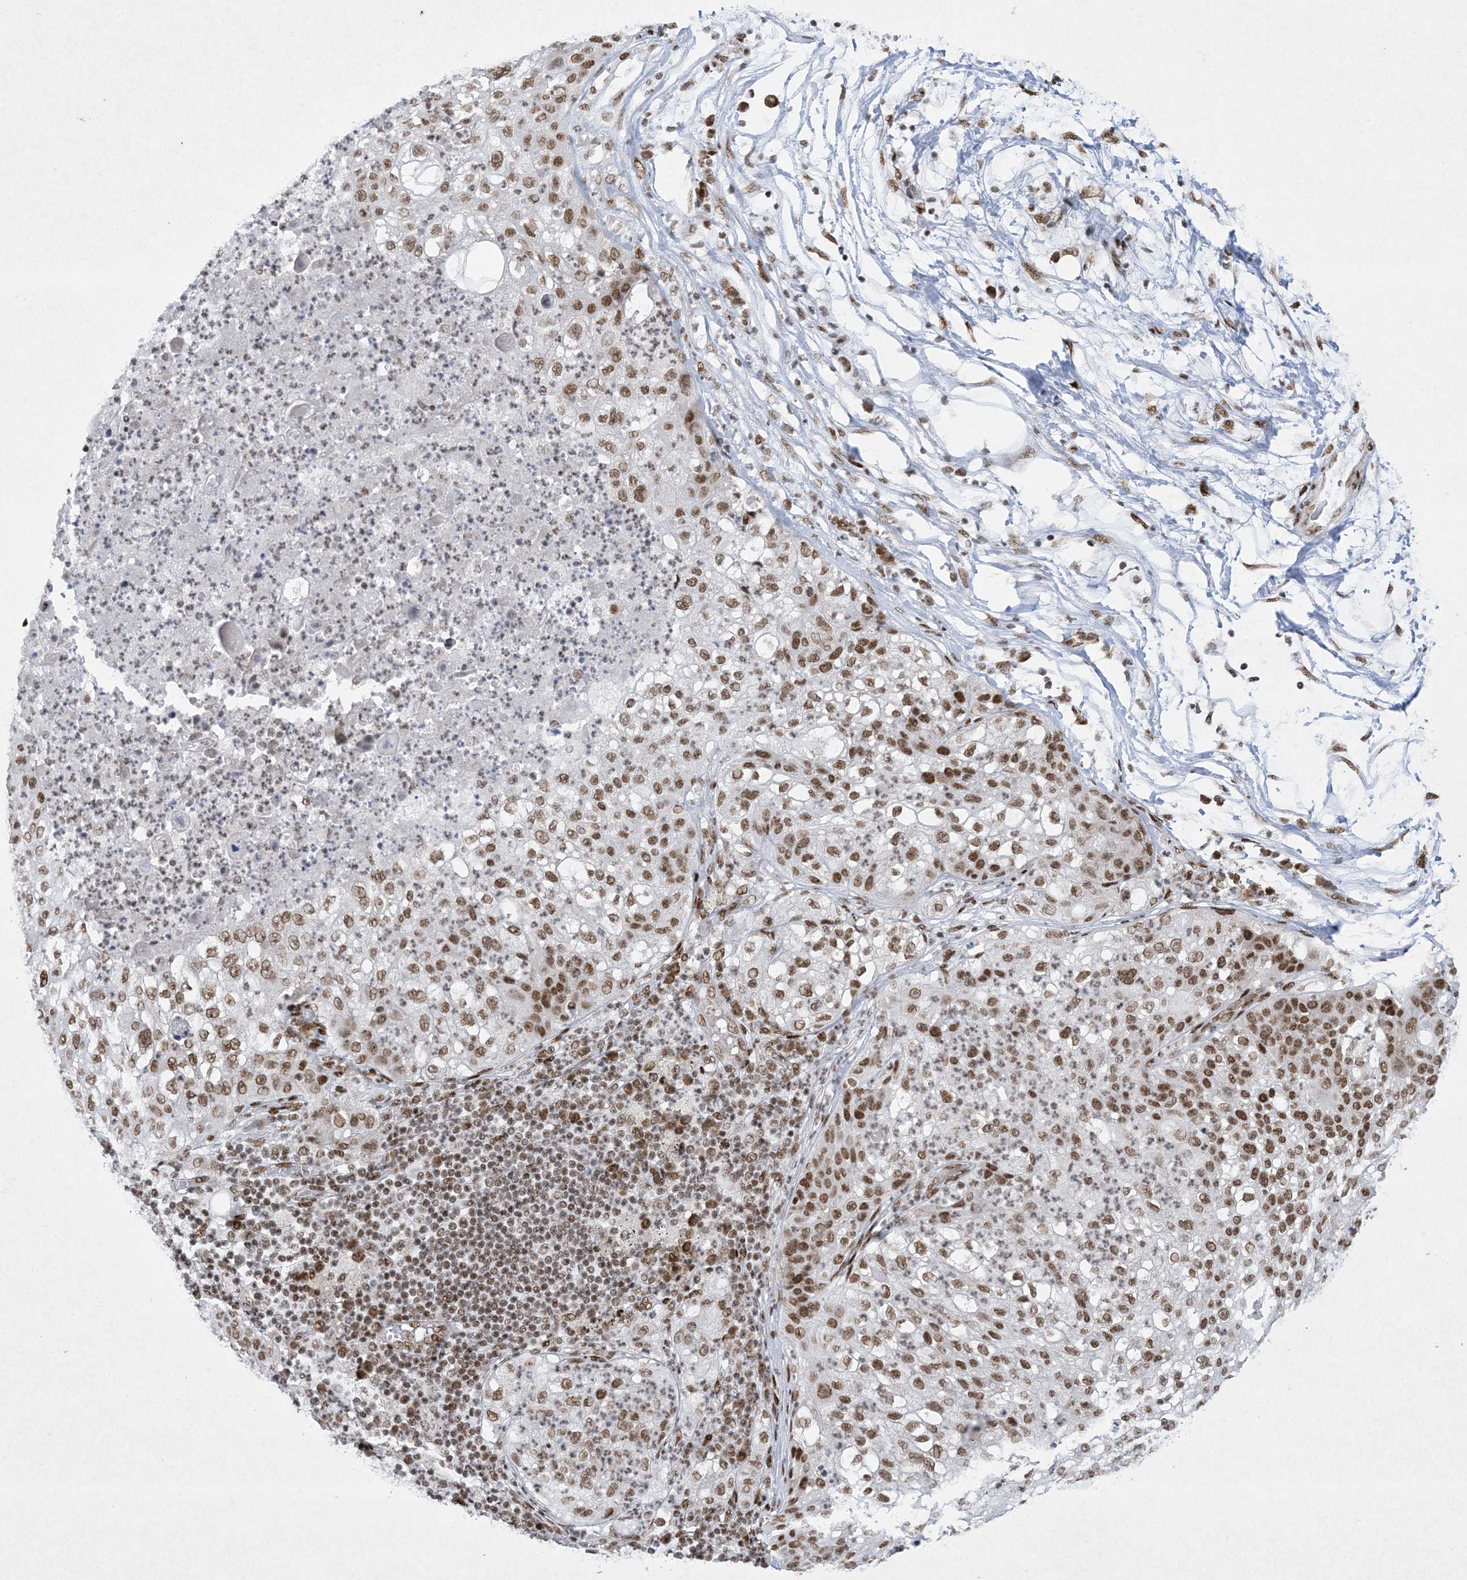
{"staining": {"intensity": "moderate", "quantity": ">75%", "location": "nuclear"}, "tissue": "lung cancer", "cell_type": "Tumor cells", "image_type": "cancer", "snomed": [{"axis": "morphology", "description": "Inflammation, NOS"}, {"axis": "morphology", "description": "Squamous cell carcinoma, NOS"}, {"axis": "topography", "description": "Lymph node"}, {"axis": "topography", "description": "Soft tissue"}, {"axis": "topography", "description": "Lung"}], "caption": "Immunohistochemical staining of lung squamous cell carcinoma displays medium levels of moderate nuclear expression in approximately >75% of tumor cells.", "gene": "PKNOX2", "patient": {"sex": "male", "age": 66}}